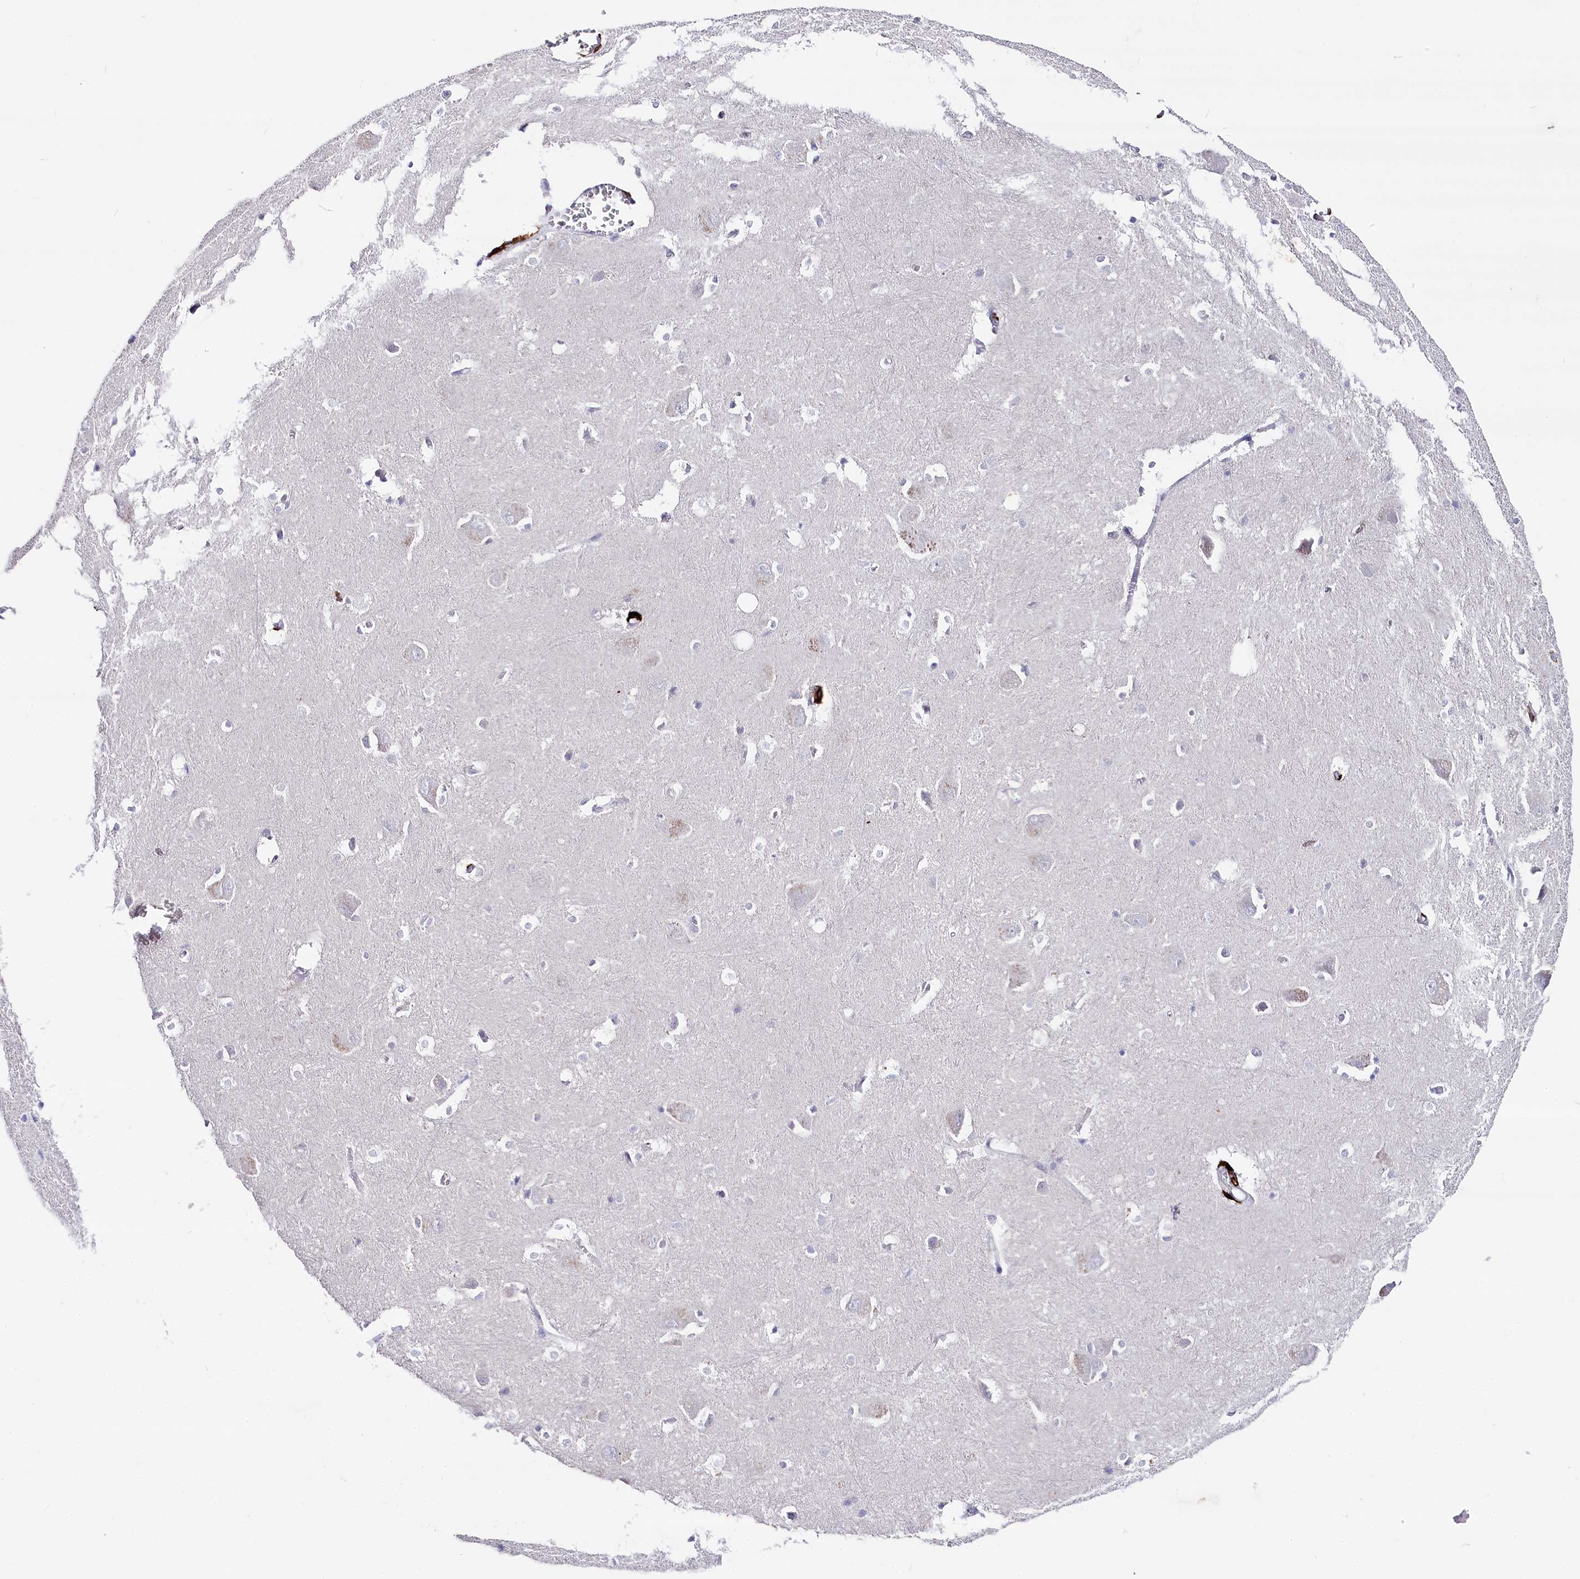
{"staining": {"intensity": "negative", "quantity": "none", "location": "none"}, "tissue": "caudate", "cell_type": "Glial cells", "image_type": "normal", "snomed": [{"axis": "morphology", "description": "Normal tissue, NOS"}, {"axis": "topography", "description": "Lateral ventricle wall"}], "caption": "Image shows no protein expression in glial cells of normal caudate. (Immunohistochemistry (ihc), brightfield microscopy, high magnification).", "gene": "CLEC4M", "patient": {"sex": "male", "age": 37}}